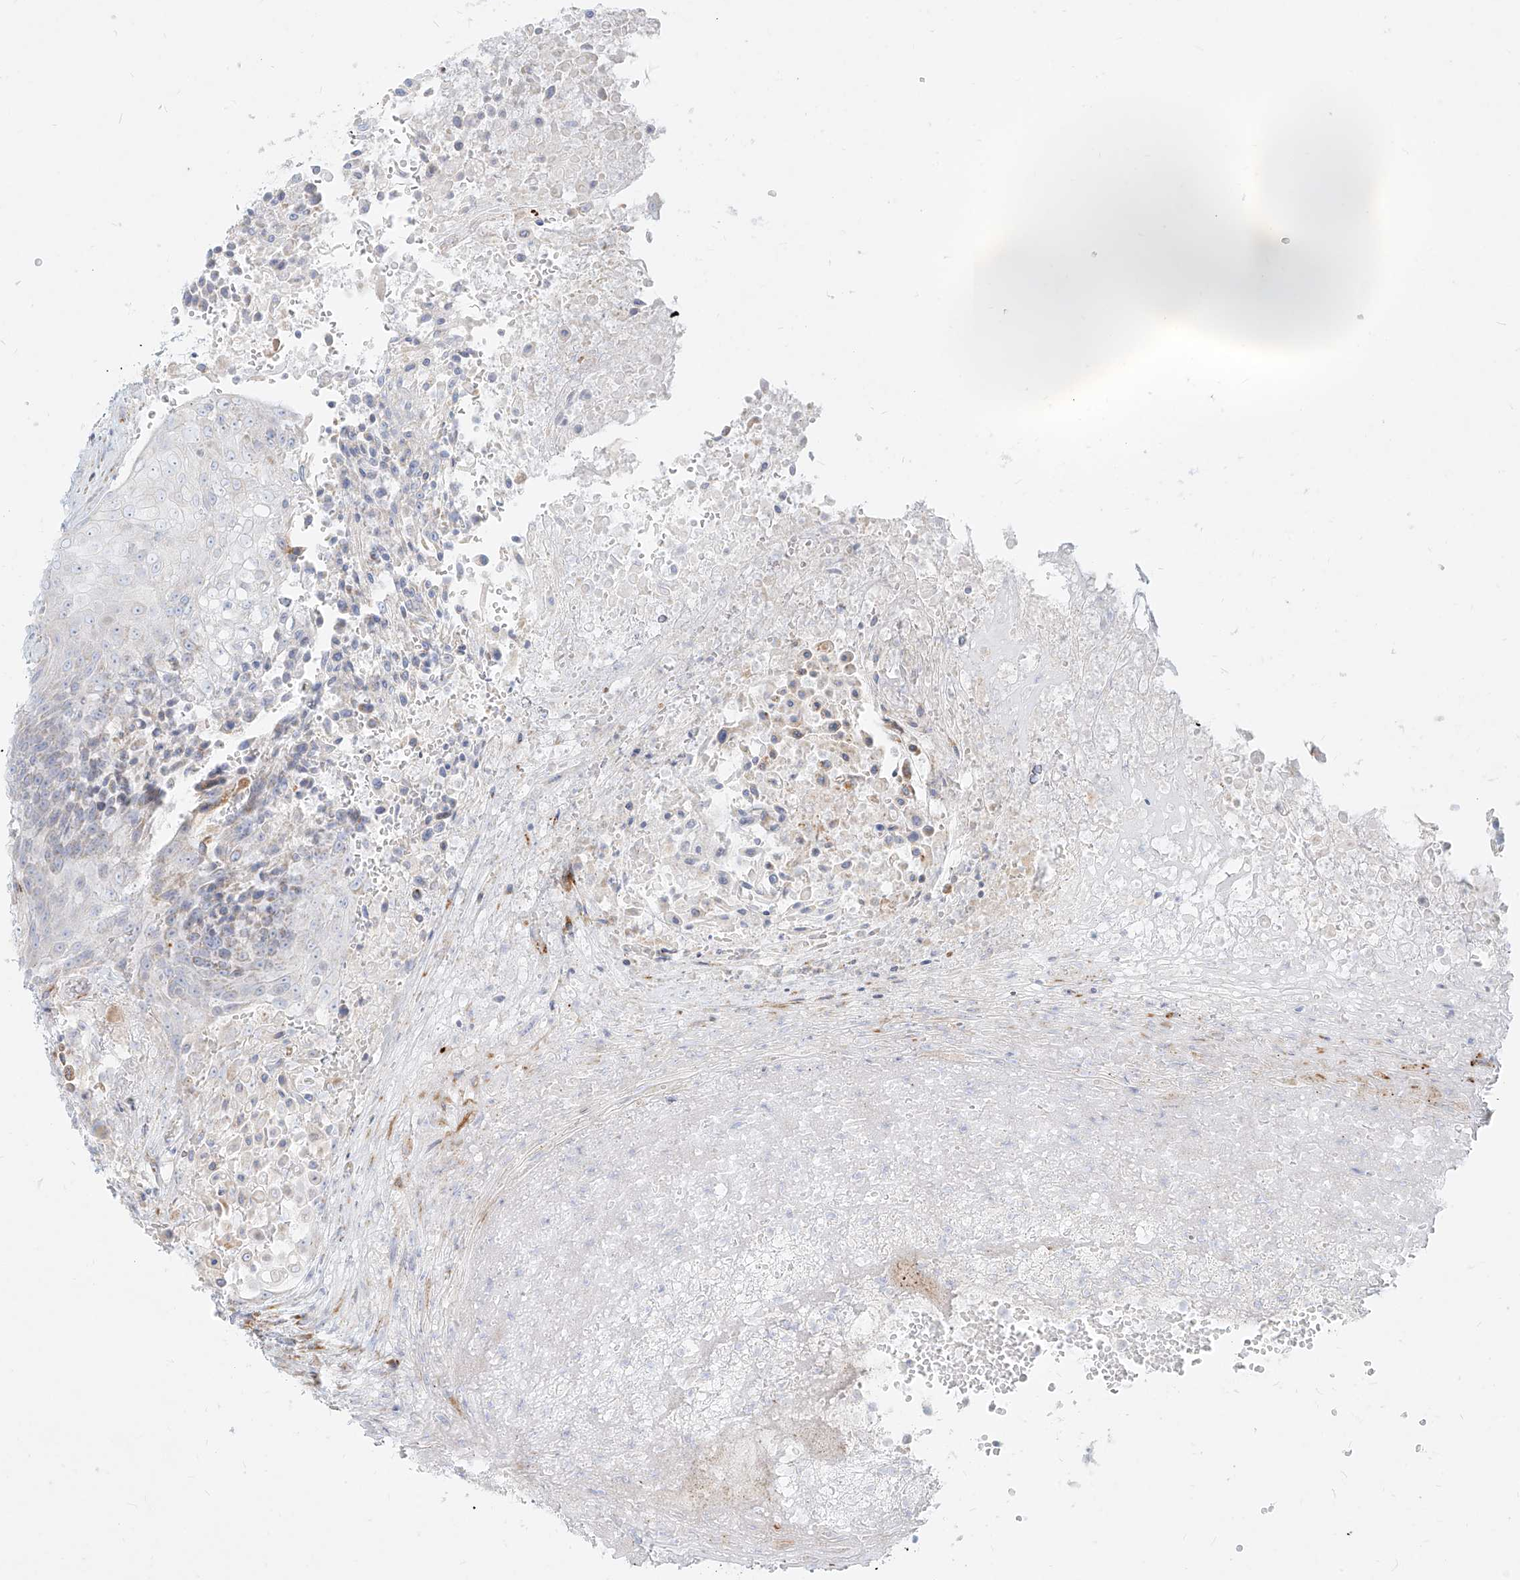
{"staining": {"intensity": "negative", "quantity": "none", "location": "none"}, "tissue": "urothelial cancer", "cell_type": "Tumor cells", "image_type": "cancer", "snomed": [{"axis": "morphology", "description": "Urothelial carcinoma, High grade"}, {"axis": "topography", "description": "Urinary bladder"}], "caption": "Urothelial carcinoma (high-grade) was stained to show a protein in brown. There is no significant expression in tumor cells.", "gene": "MTX2", "patient": {"sex": "female", "age": 63}}